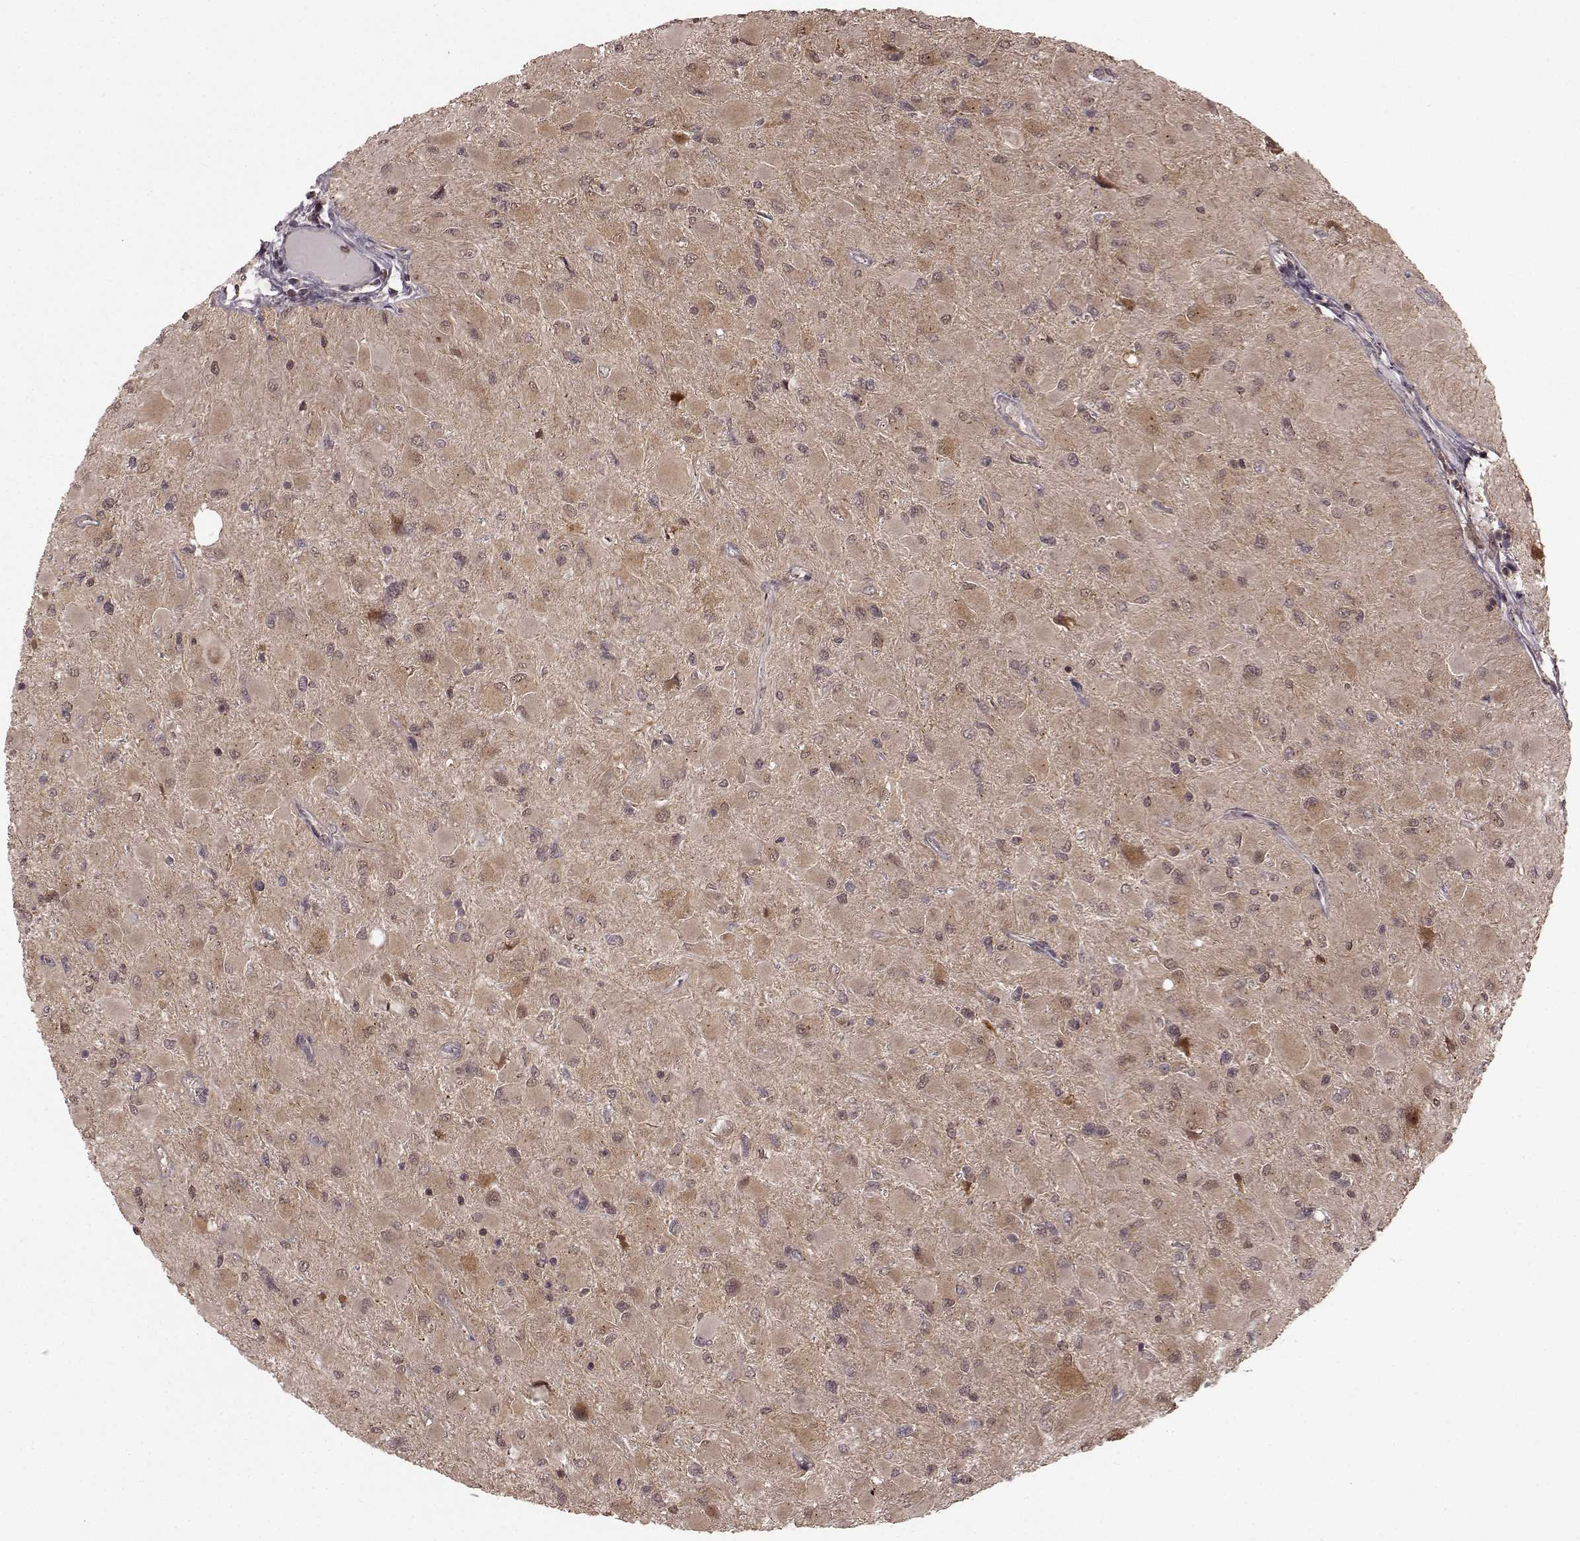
{"staining": {"intensity": "weak", "quantity": ">75%", "location": "cytoplasmic/membranous"}, "tissue": "glioma", "cell_type": "Tumor cells", "image_type": "cancer", "snomed": [{"axis": "morphology", "description": "Glioma, malignant, High grade"}, {"axis": "topography", "description": "Cerebral cortex"}], "caption": "High-power microscopy captured an immunohistochemistry micrograph of malignant glioma (high-grade), revealing weak cytoplasmic/membranous staining in about >75% of tumor cells.", "gene": "GSS", "patient": {"sex": "female", "age": 36}}